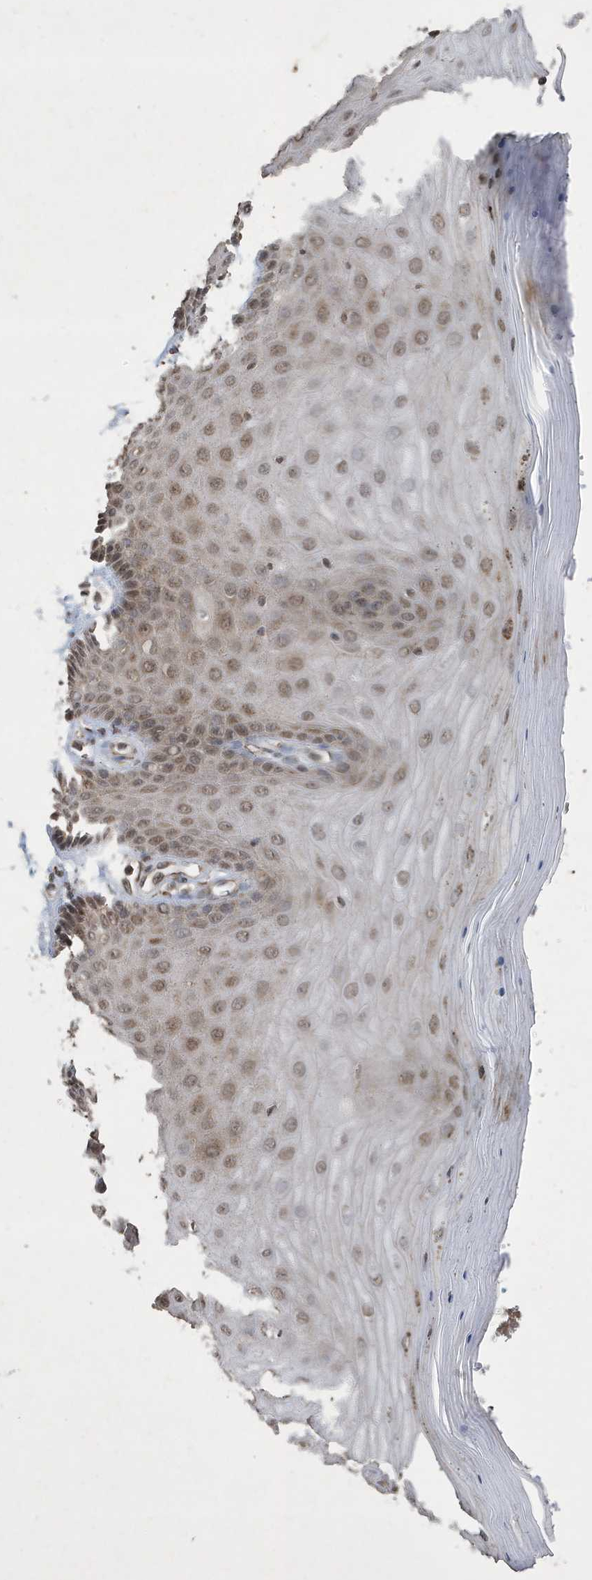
{"staining": {"intensity": "moderate", "quantity": ">75%", "location": "cytoplasmic/membranous"}, "tissue": "cervix", "cell_type": "Glandular cells", "image_type": "normal", "snomed": [{"axis": "morphology", "description": "Normal tissue, NOS"}, {"axis": "topography", "description": "Cervix"}], "caption": "Protein expression analysis of unremarkable cervix reveals moderate cytoplasmic/membranous expression in about >75% of glandular cells.", "gene": "STX10", "patient": {"sex": "female", "age": 55}}